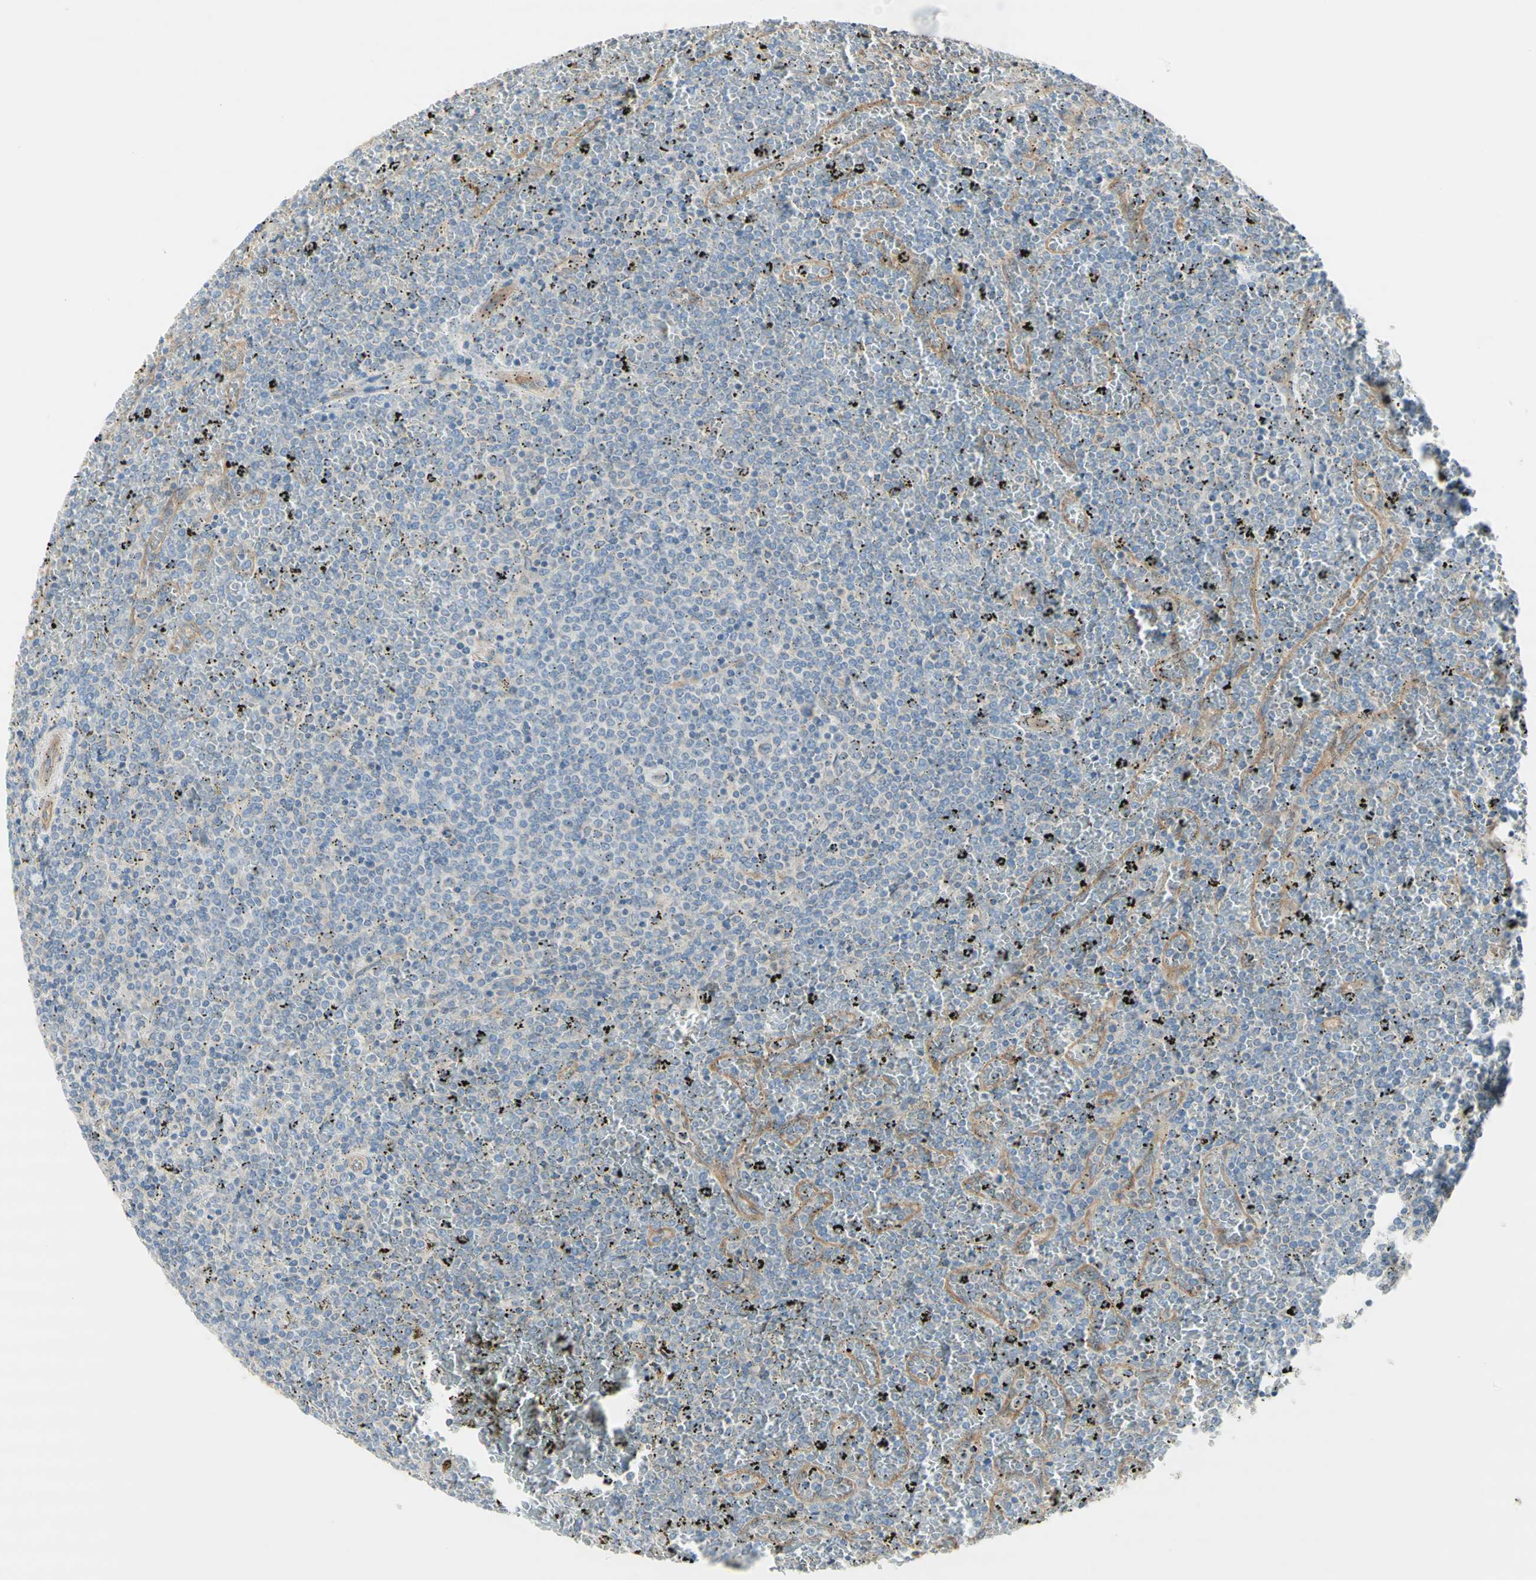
{"staining": {"intensity": "negative", "quantity": "none", "location": "none"}, "tissue": "lymphoma", "cell_type": "Tumor cells", "image_type": "cancer", "snomed": [{"axis": "morphology", "description": "Malignant lymphoma, non-Hodgkin's type, Low grade"}, {"axis": "topography", "description": "Spleen"}], "caption": "IHC photomicrograph of human lymphoma stained for a protein (brown), which displays no expression in tumor cells.", "gene": "DYNC1H1", "patient": {"sex": "female", "age": 77}}